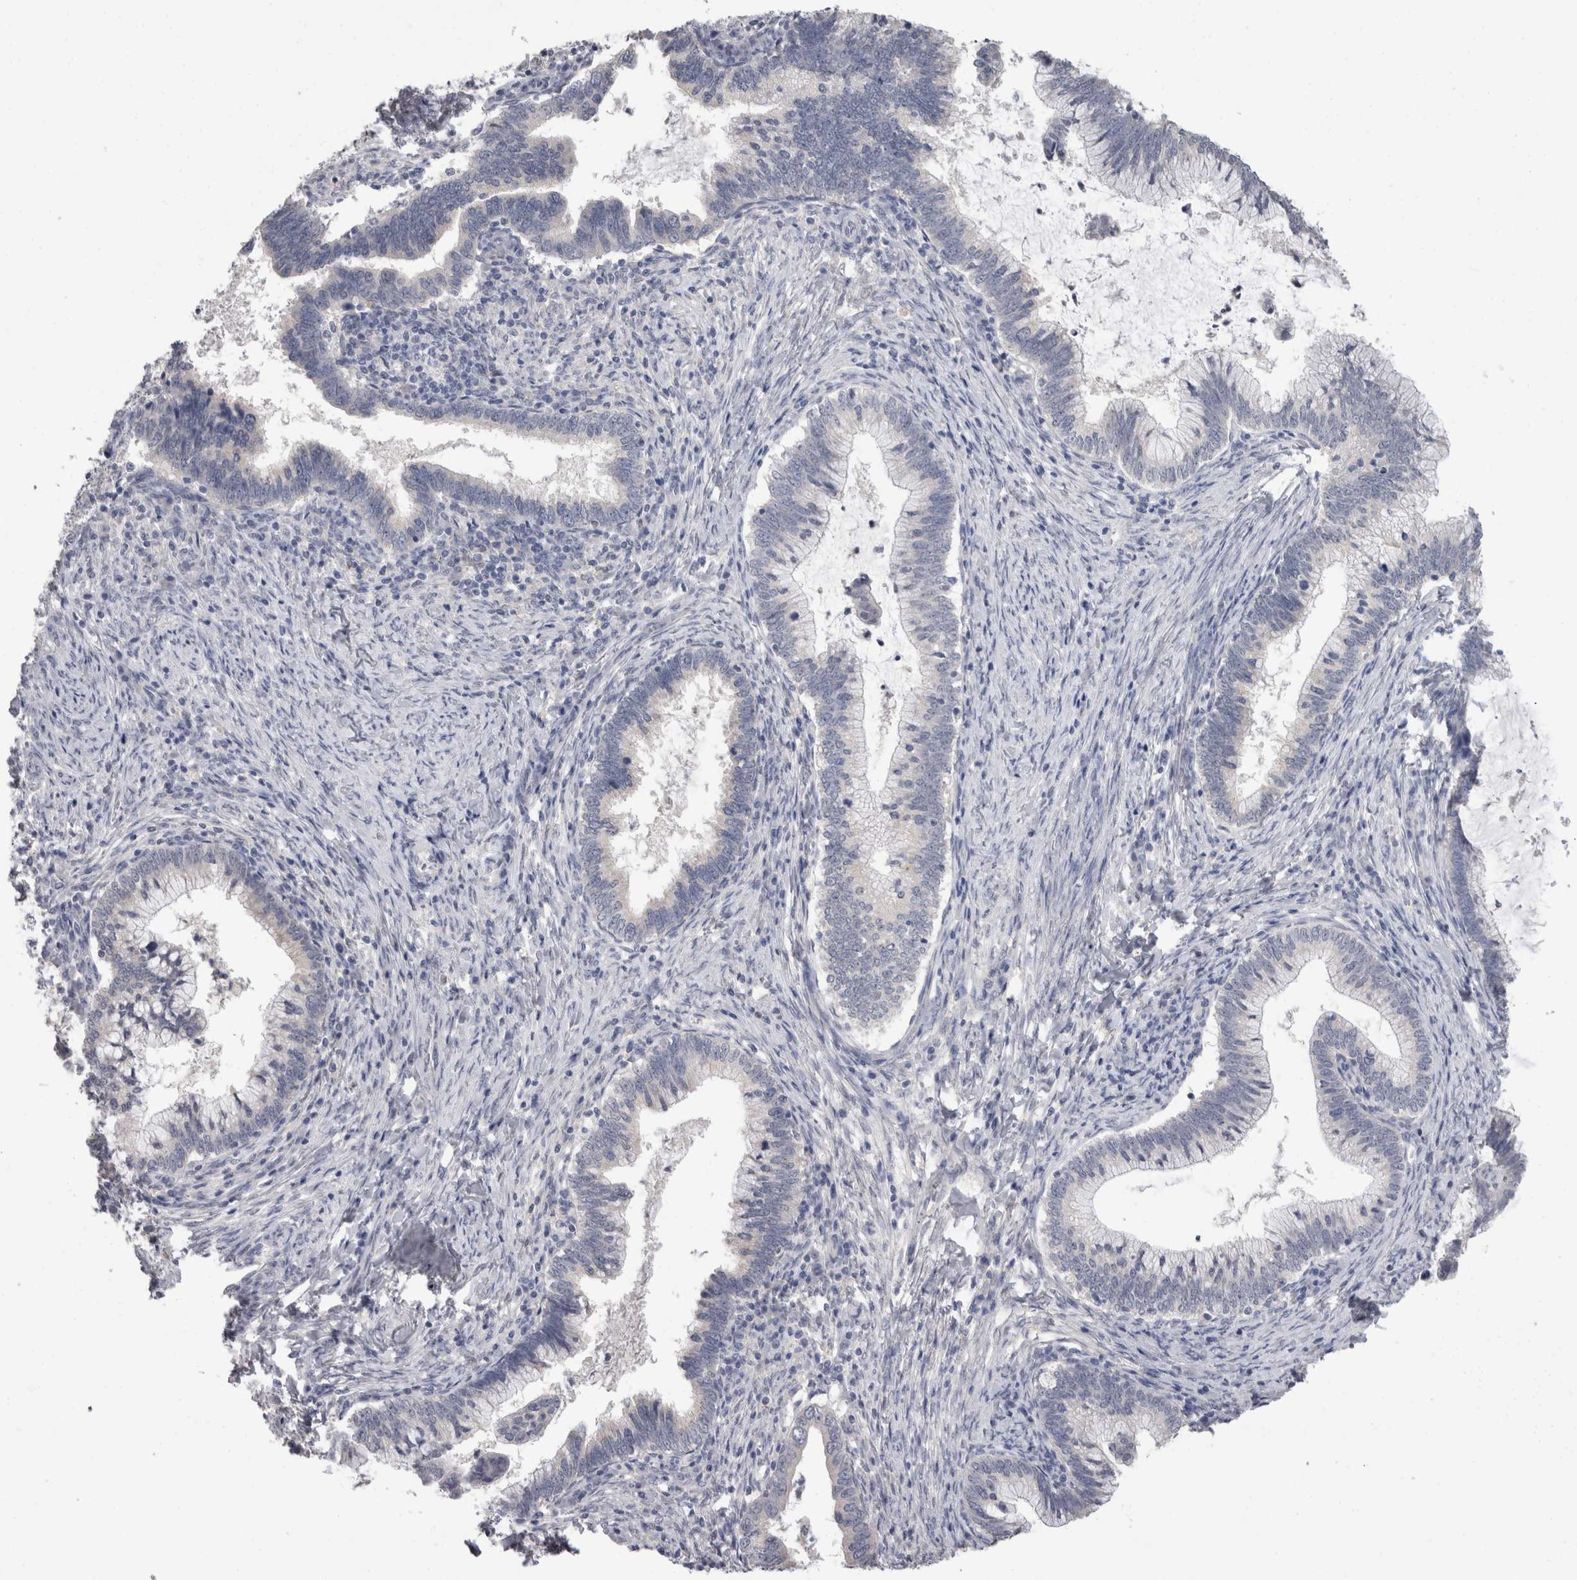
{"staining": {"intensity": "negative", "quantity": "none", "location": "none"}, "tissue": "cervical cancer", "cell_type": "Tumor cells", "image_type": "cancer", "snomed": [{"axis": "morphology", "description": "Adenocarcinoma, NOS"}, {"axis": "topography", "description": "Cervix"}], "caption": "DAB immunohistochemical staining of cervical cancer (adenocarcinoma) exhibits no significant expression in tumor cells. (DAB (3,3'-diaminobenzidine) immunohistochemistry visualized using brightfield microscopy, high magnification).", "gene": "FHOD3", "patient": {"sex": "female", "age": 36}}